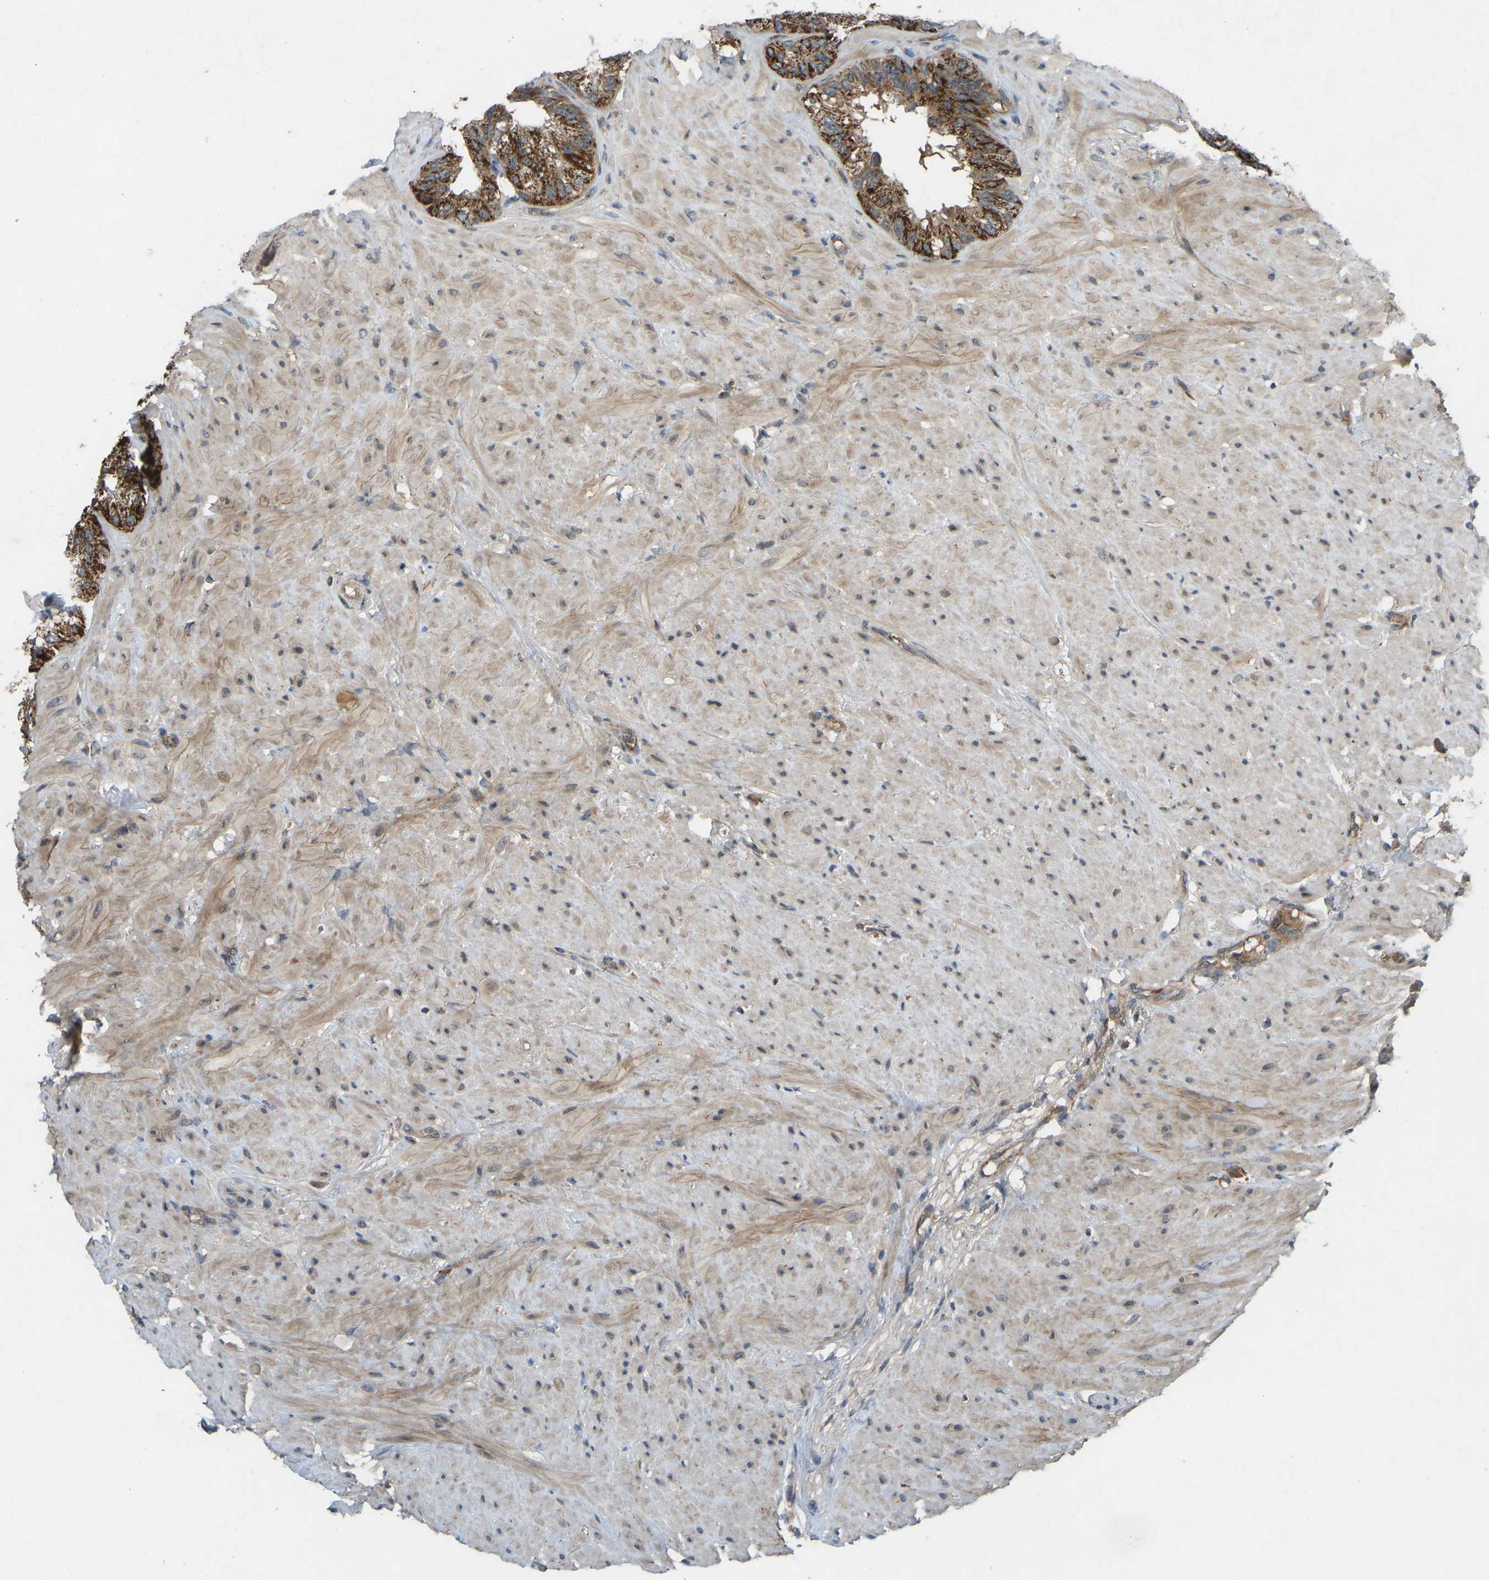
{"staining": {"intensity": "strong", "quantity": ">75%", "location": "cytoplasmic/membranous"}, "tissue": "seminal vesicle", "cell_type": "Glandular cells", "image_type": "normal", "snomed": [{"axis": "morphology", "description": "Normal tissue, NOS"}, {"axis": "topography", "description": "Seminal veicle"}], "caption": "IHC (DAB (3,3'-diaminobenzidine)) staining of normal seminal vesicle reveals strong cytoplasmic/membranous protein positivity in approximately >75% of glandular cells.", "gene": "ZNF71", "patient": {"sex": "male", "age": 68}}